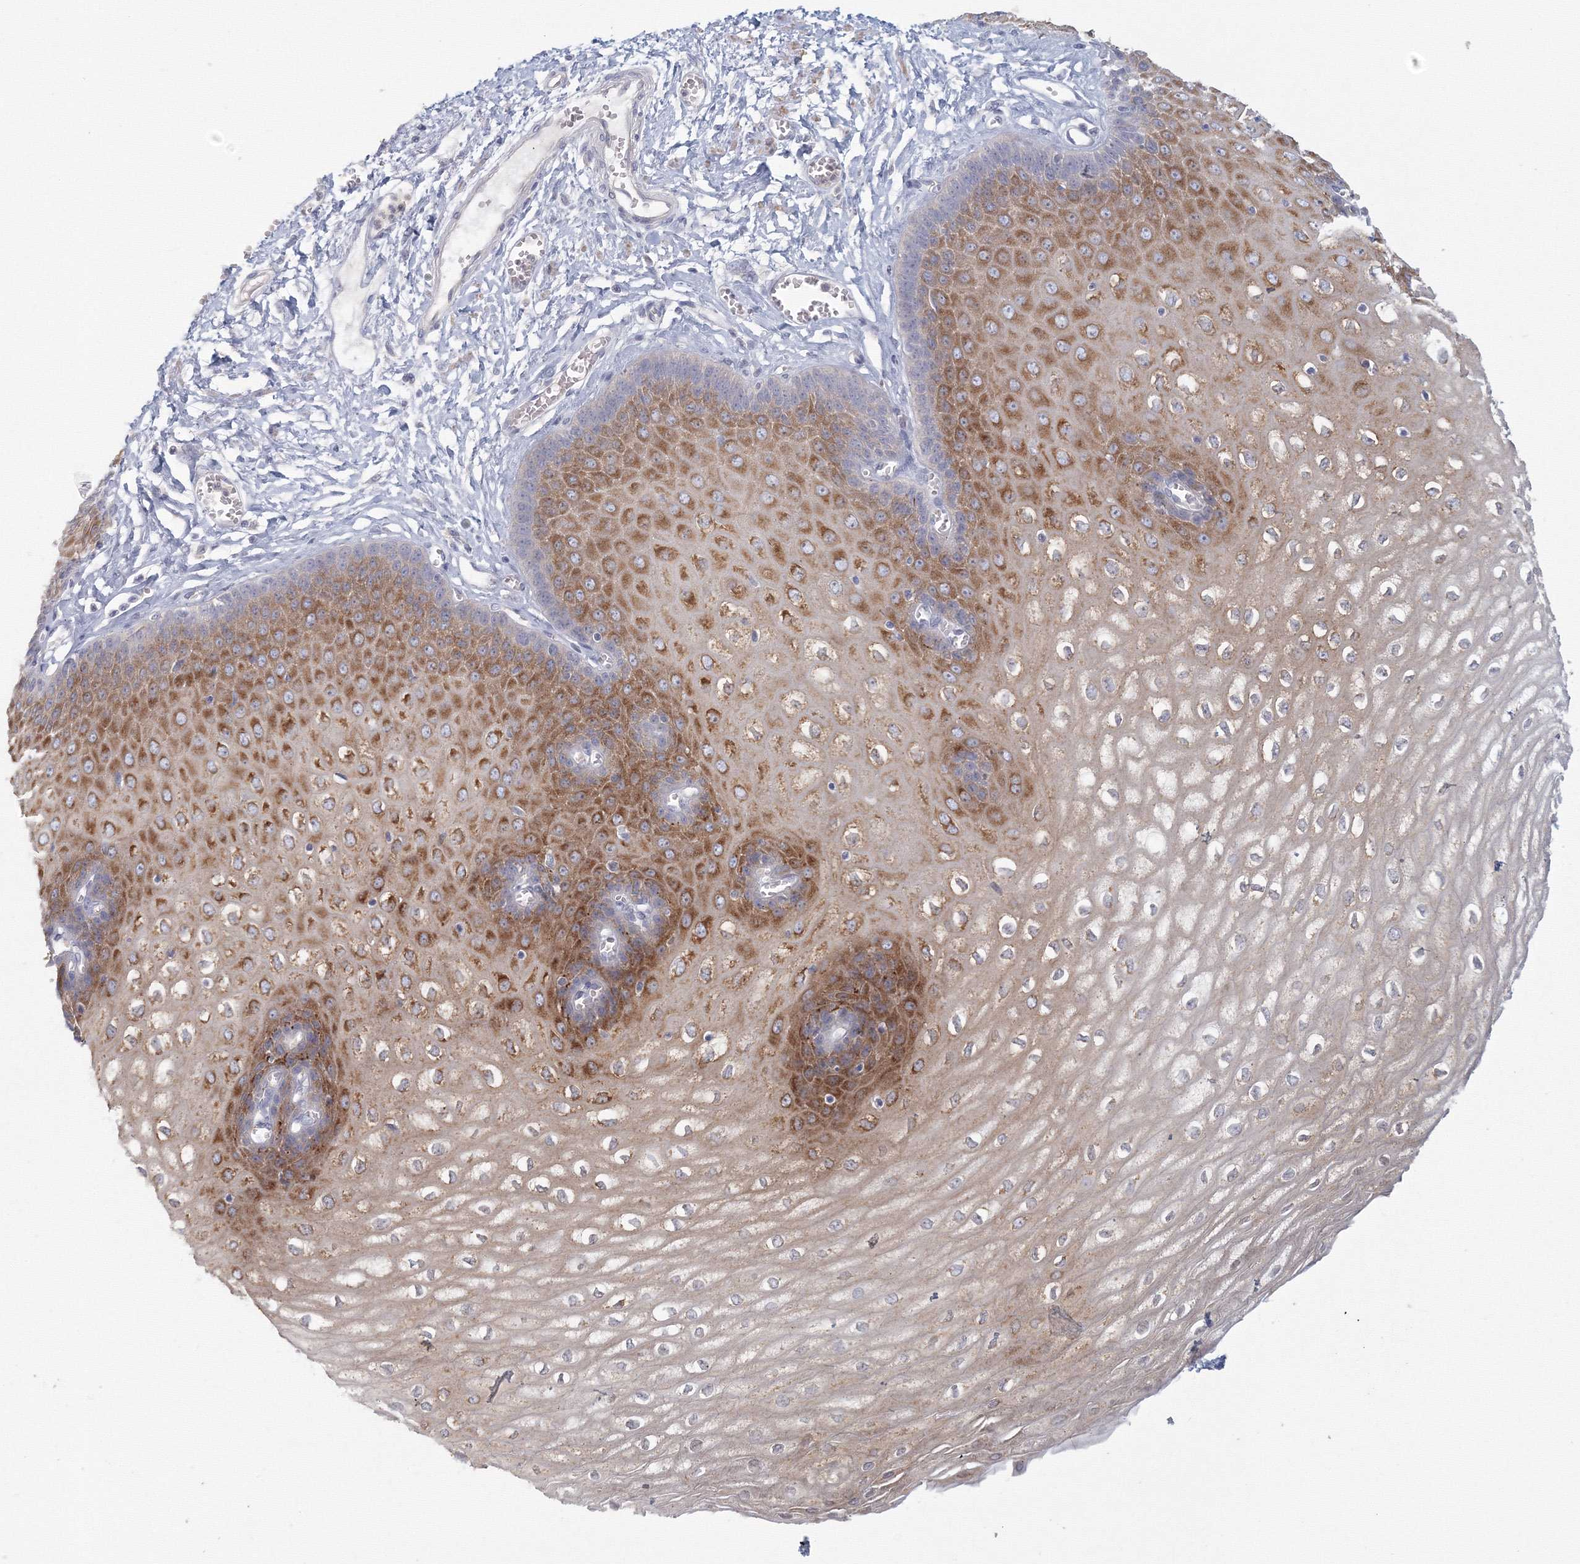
{"staining": {"intensity": "moderate", "quantity": "25%-75%", "location": "cytoplasmic/membranous"}, "tissue": "esophagus", "cell_type": "Squamous epithelial cells", "image_type": "normal", "snomed": [{"axis": "morphology", "description": "Normal tissue, NOS"}, {"axis": "topography", "description": "Esophagus"}], "caption": "High-magnification brightfield microscopy of benign esophagus stained with DAB (brown) and counterstained with hematoxylin (blue). squamous epithelial cells exhibit moderate cytoplasmic/membranous positivity is present in about25%-75% of cells. The staining was performed using DAB to visualize the protein expression in brown, while the nuclei were stained in blue with hematoxylin (Magnification: 20x).", "gene": "TACC2", "patient": {"sex": "male", "age": 60}}